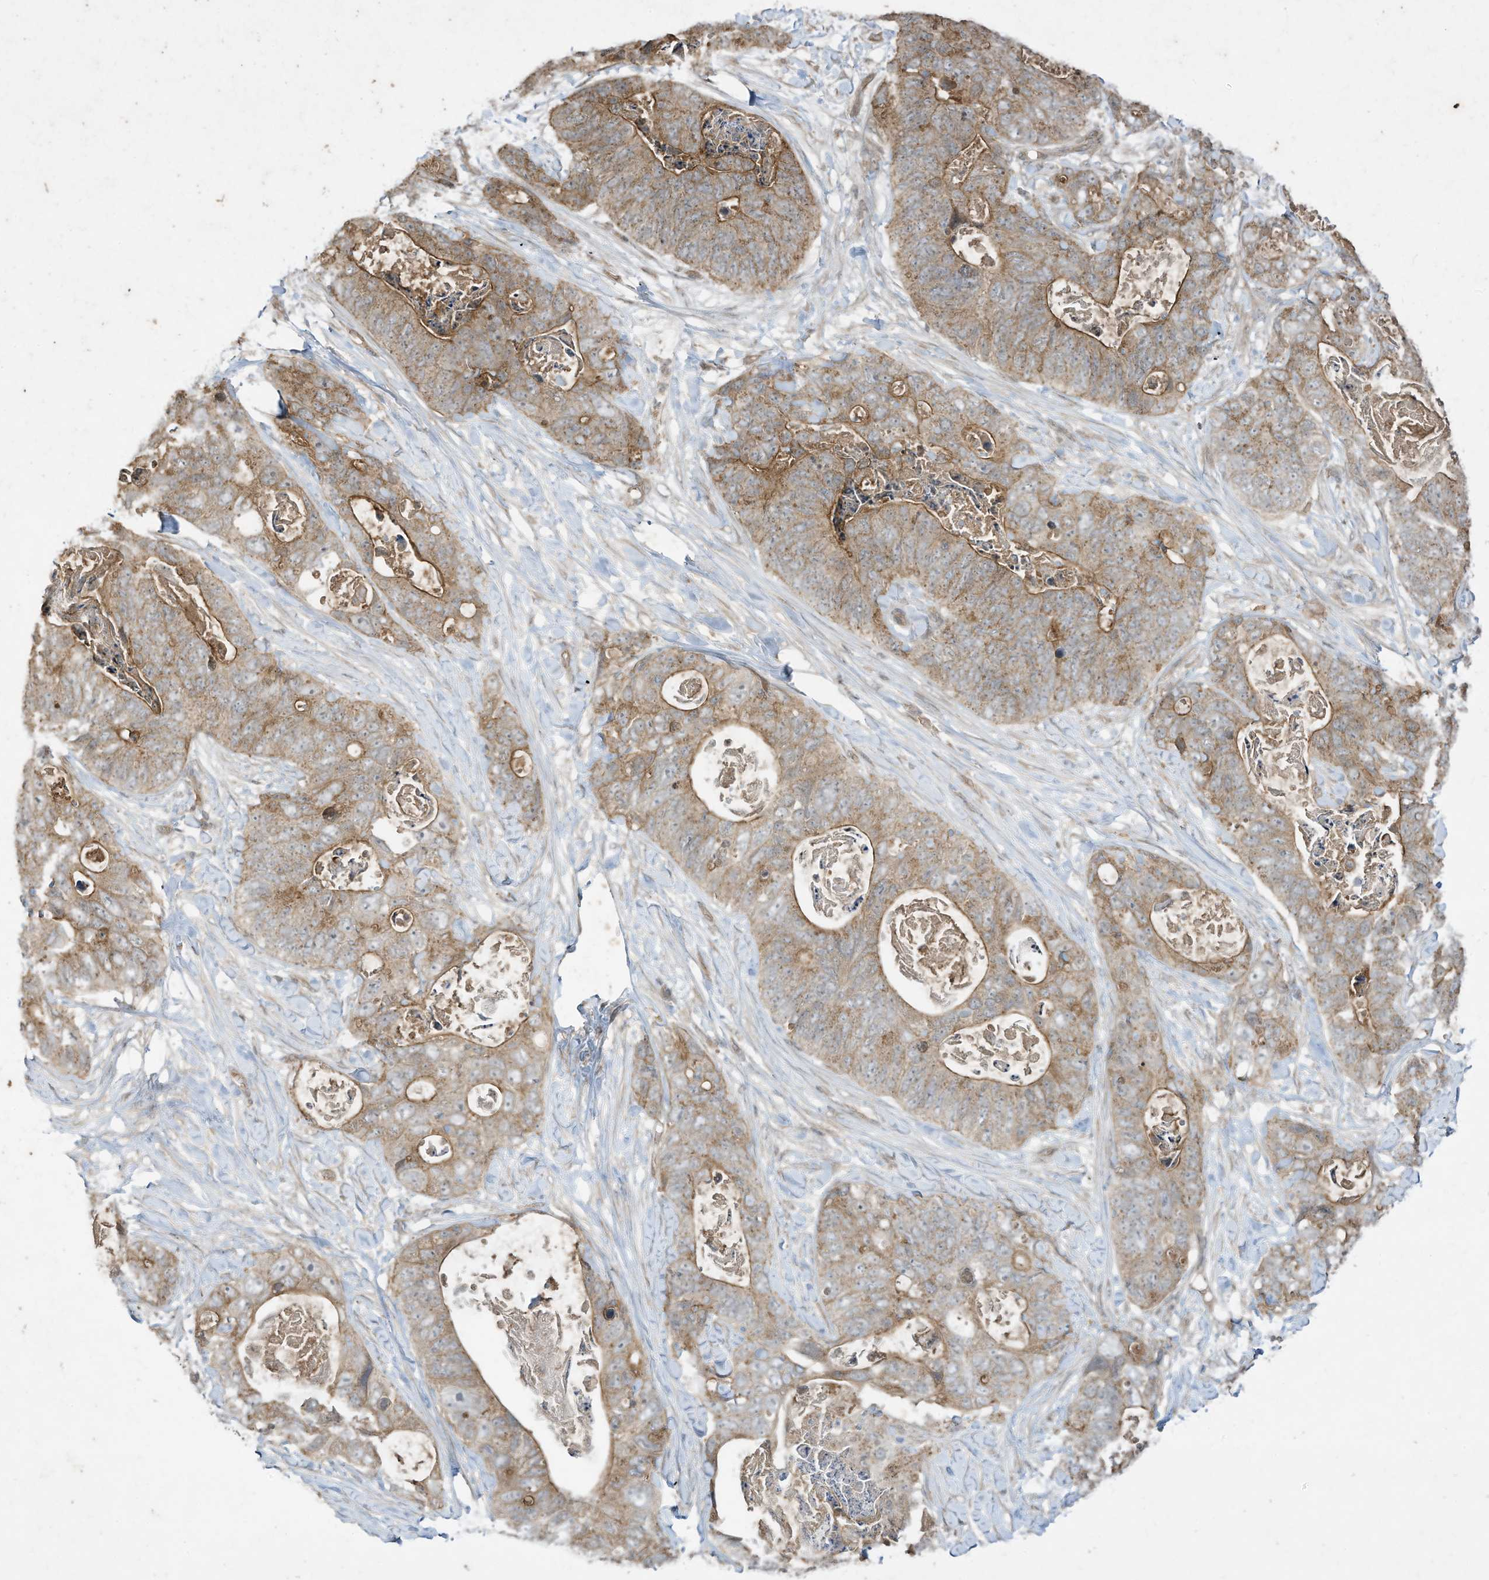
{"staining": {"intensity": "moderate", "quantity": ">75%", "location": "cytoplasmic/membranous"}, "tissue": "stomach cancer", "cell_type": "Tumor cells", "image_type": "cancer", "snomed": [{"axis": "morphology", "description": "Adenocarcinoma, NOS"}, {"axis": "topography", "description": "Stomach"}], "caption": "Immunohistochemistry staining of stomach cancer, which shows medium levels of moderate cytoplasmic/membranous expression in about >75% of tumor cells indicating moderate cytoplasmic/membranous protein expression. The staining was performed using DAB (brown) for protein detection and nuclei were counterstained in hematoxylin (blue).", "gene": "MATN2", "patient": {"sex": "female", "age": 89}}